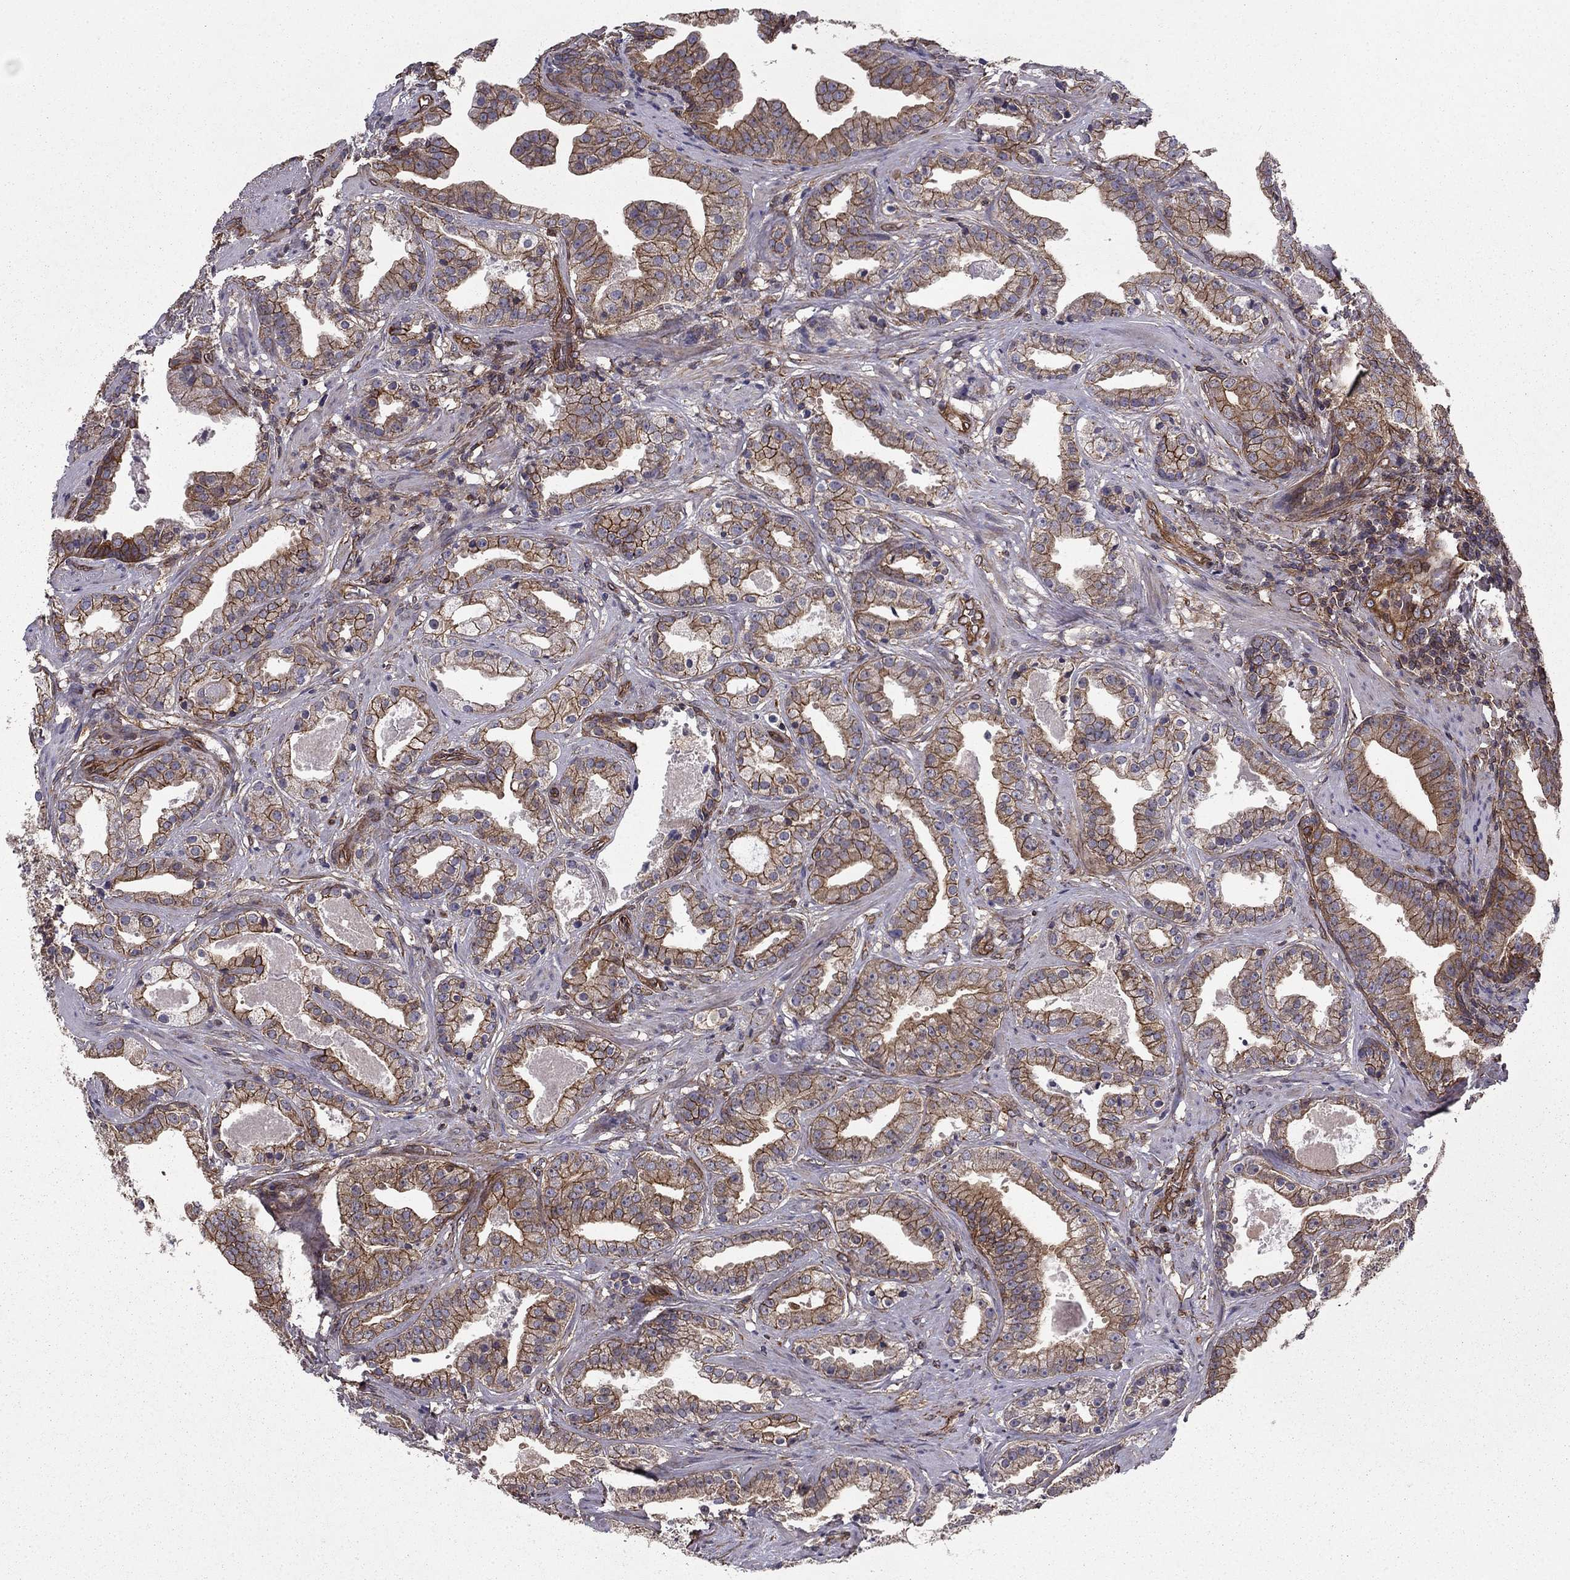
{"staining": {"intensity": "strong", "quantity": "25%-75%", "location": "cytoplasmic/membranous"}, "tissue": "prostate cancer", "cell_type": "Tumor cells", "image_type": "cancer", "snomed": [{"axis": "morphology", "description": "Adenocarcinoma, NOS"}, {"axis": "morphology", "description": "Adenocarcinoma, High grade"}, {"axis": "topography", "description": "Prostate"}], "caption": "Prostate high-grade adenocarcinoma tissue exhibits strong cytoplasmic/membranous positivity in about 25%-75% of tumor cells, visualized by immunohistochemistry. The staining was performed using DAB (3,3'-diaminobenzidine), with brown indicating positive protein expression. Nuclei are stained blue with hematoxylin.", "gene": "SHMT1", "patient": {"sex": "male", "age": 64}}